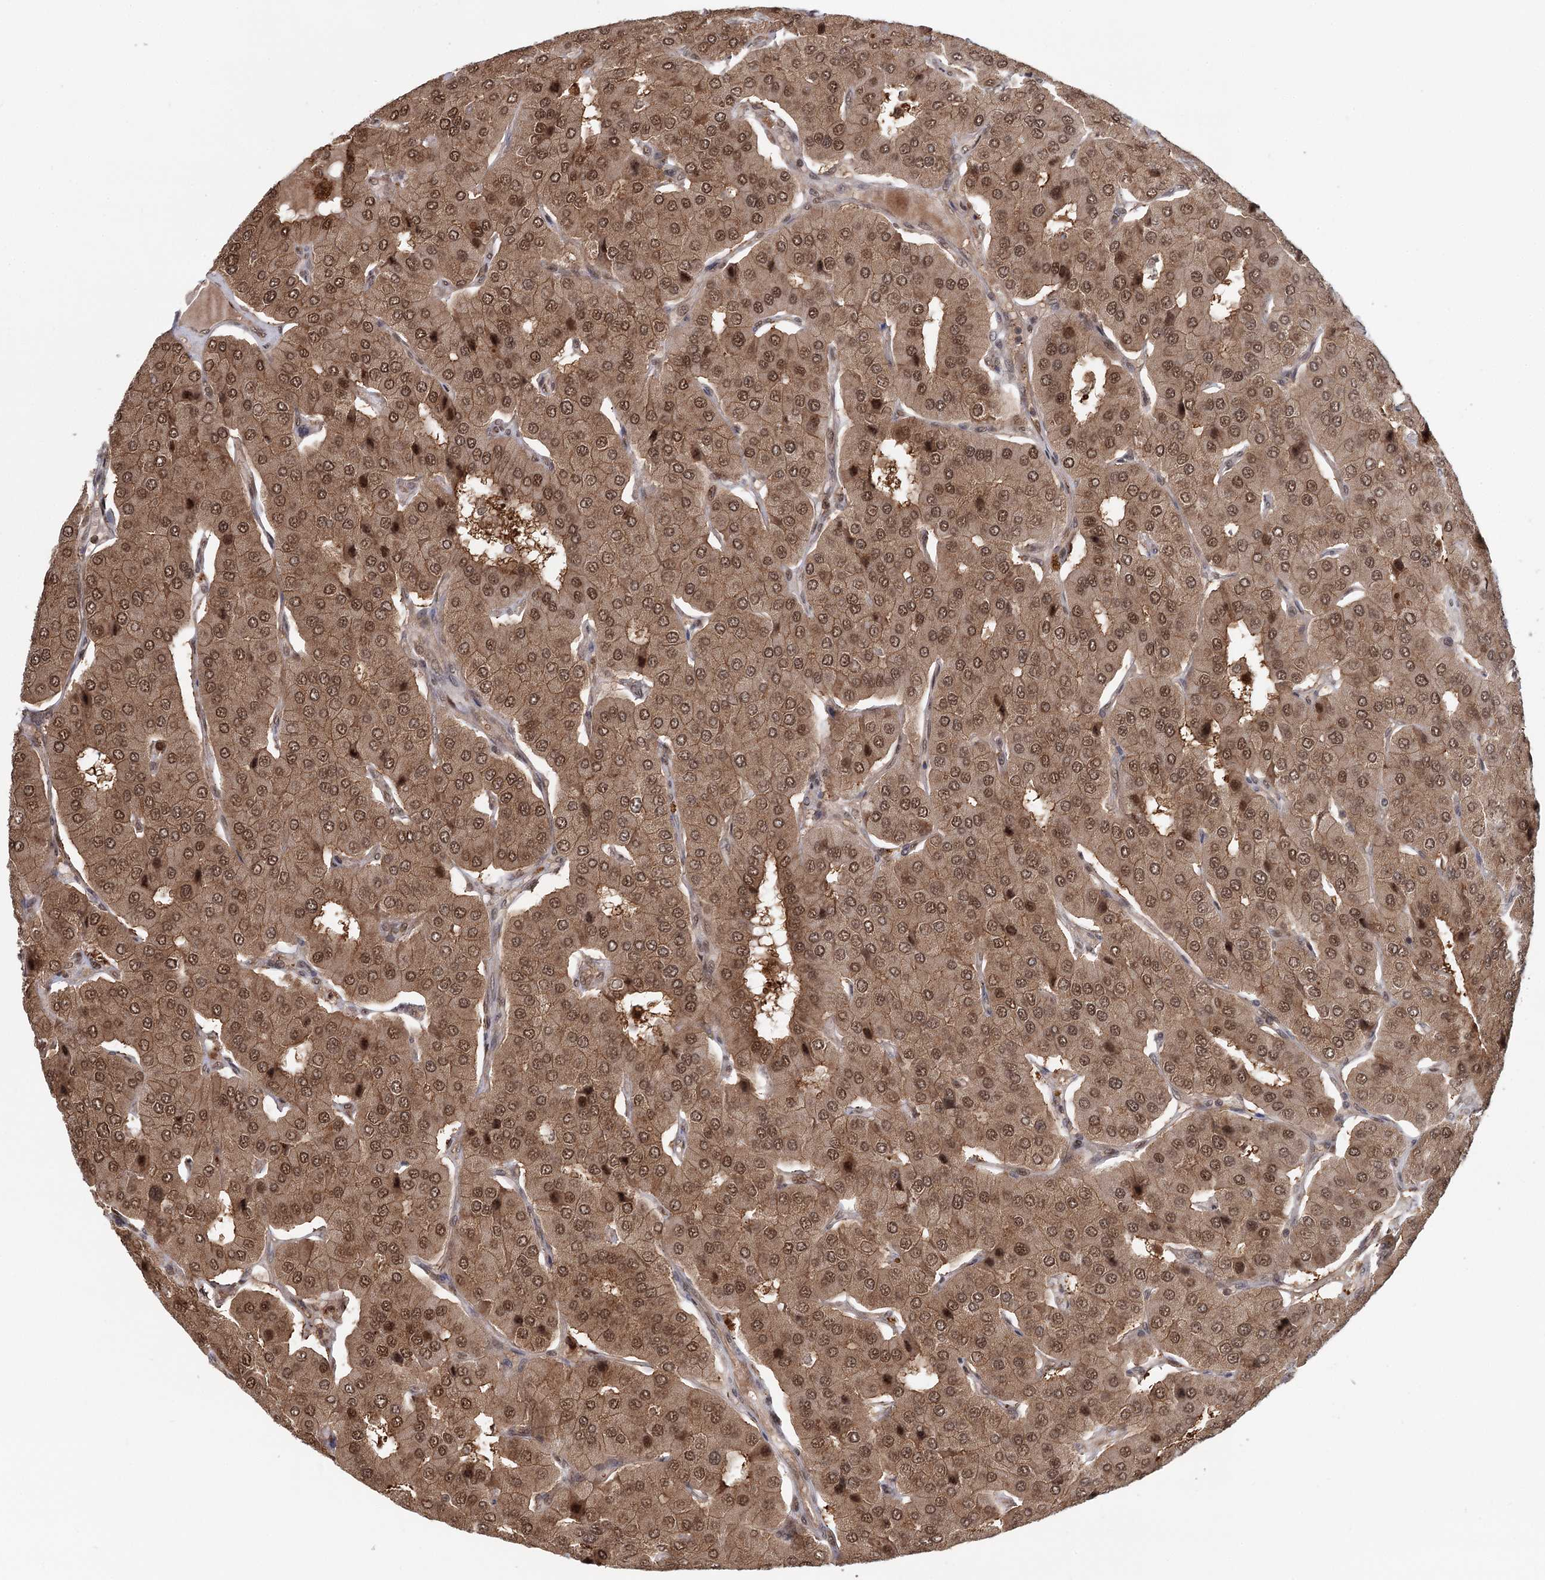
{"staining": {"intensity": "moderate", "quantity": ">75%", "location": "cytoplasmic/membranous,nuclear"}, "tissue": "parathyroid gland", "cell_type": "Glandular cells", "image_type": "normal", "snomed": [{"axis": "morphology", "description": "Normal tissue, NOS"}, {"axis": "morphology", "description": "Adenoma, NOS"}, {"axis": "topography", "description": "Parathyroid gland"}], "caption": "Glandular cells display moderate cytoplasmic/membranous,nuclear expression in about >75% of cells in benign parathyroid gland. (Brightfield microscopy of DAB IHC at high magnification).", "gene": "N6AMT1", "patient": {"sex": "female", "age": 86}}